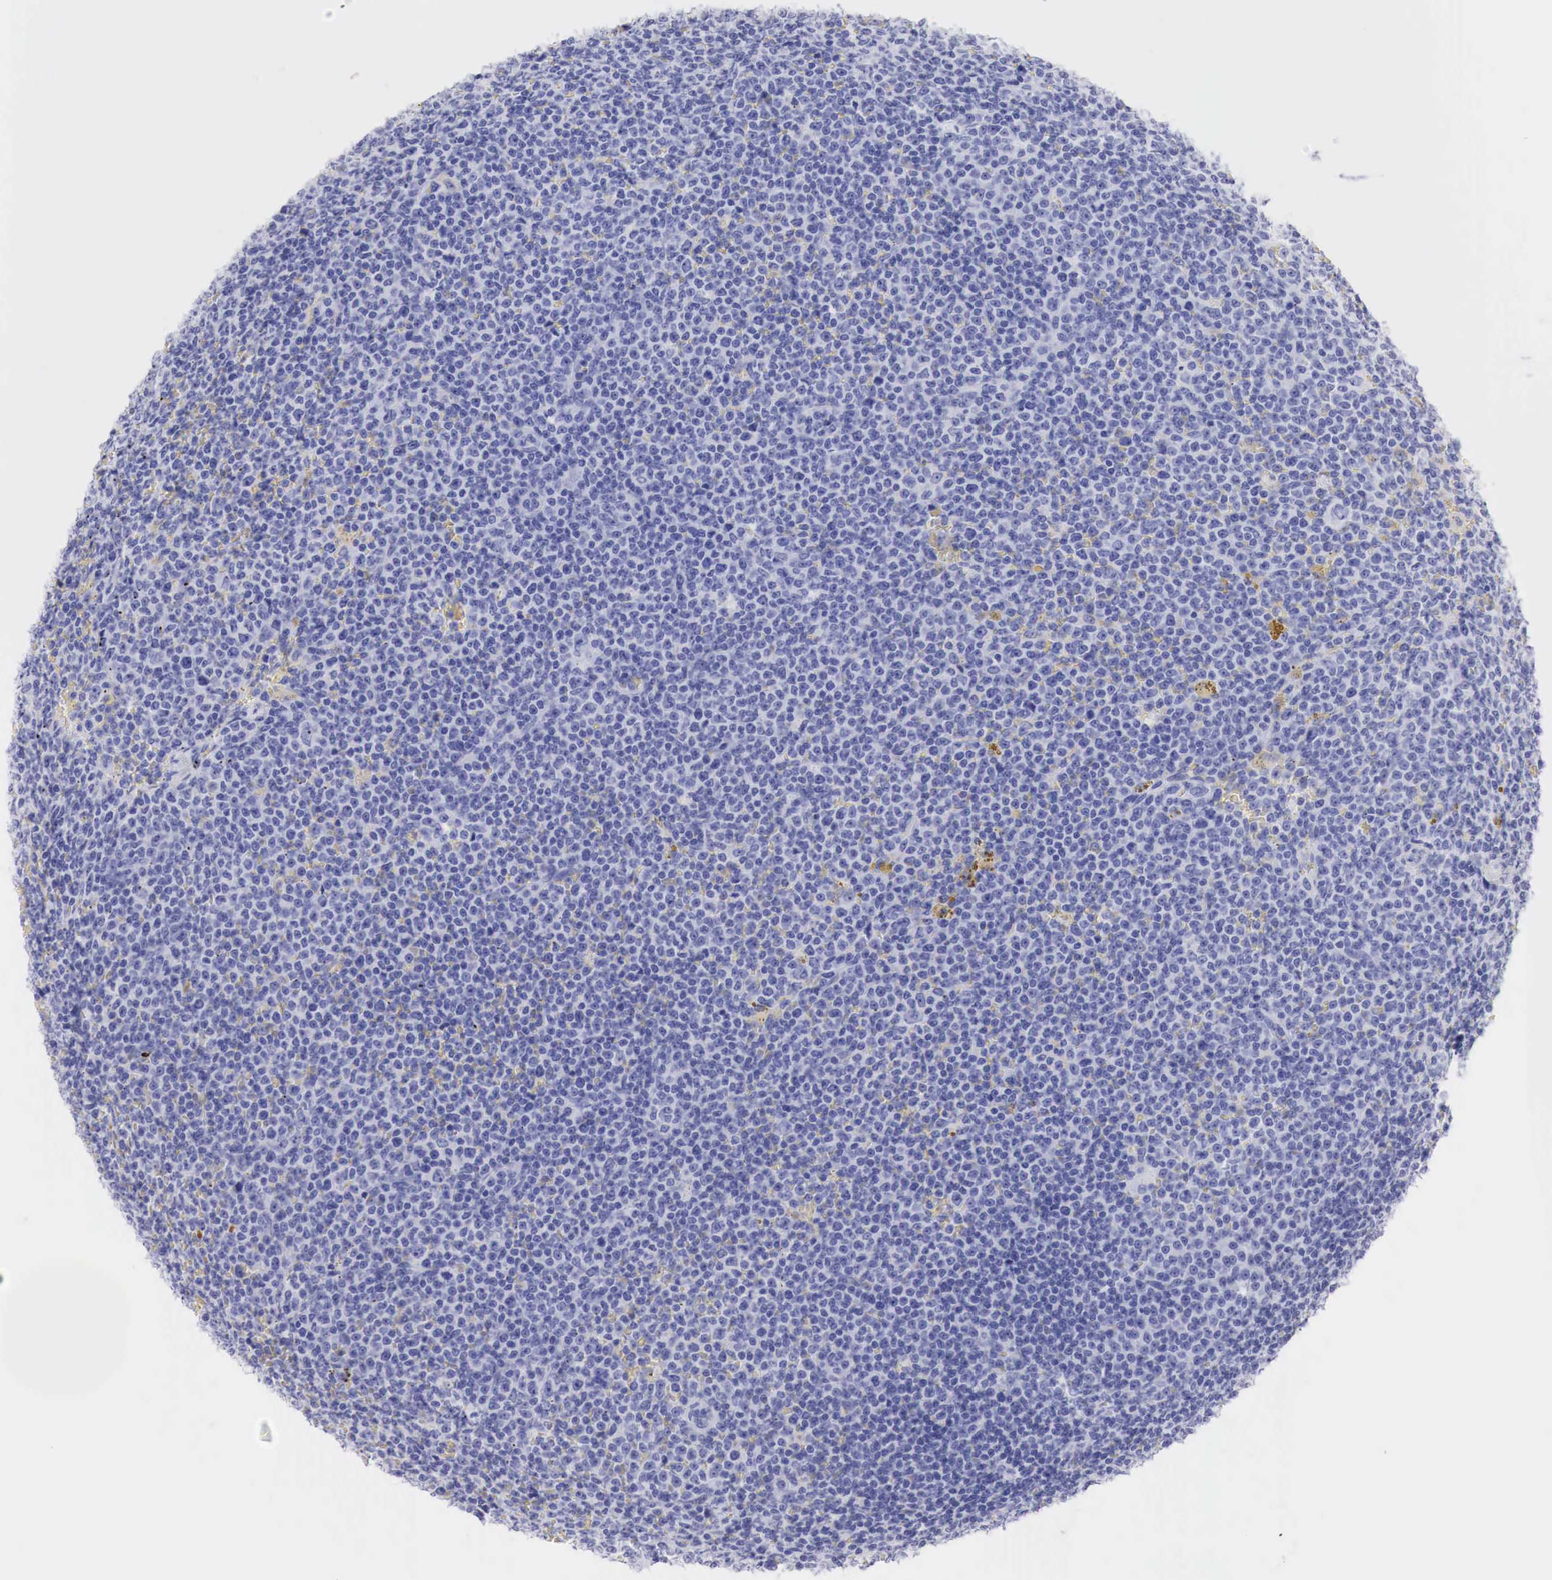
{"staining": {"intensity": "negative", "quantity": "none", "location": "none"}, "tissue": "lymphoma", "cell_type": "Tumor cells", "image_type": "cancer", "snomed": [{"axis": "morphology", "description": "Malignant lymphoma, non-Hodgkin's type, Low grade"}, {"axis": "topography", "description": "Lymph node"}], "caption": "Protein analysis of malignant lymphoma, non-Hodgkin's type (low-grade) demonstrates no significant expression in tumor cells.", "gene": "TYR", "patient": {"sex": "male", "age": 50}}